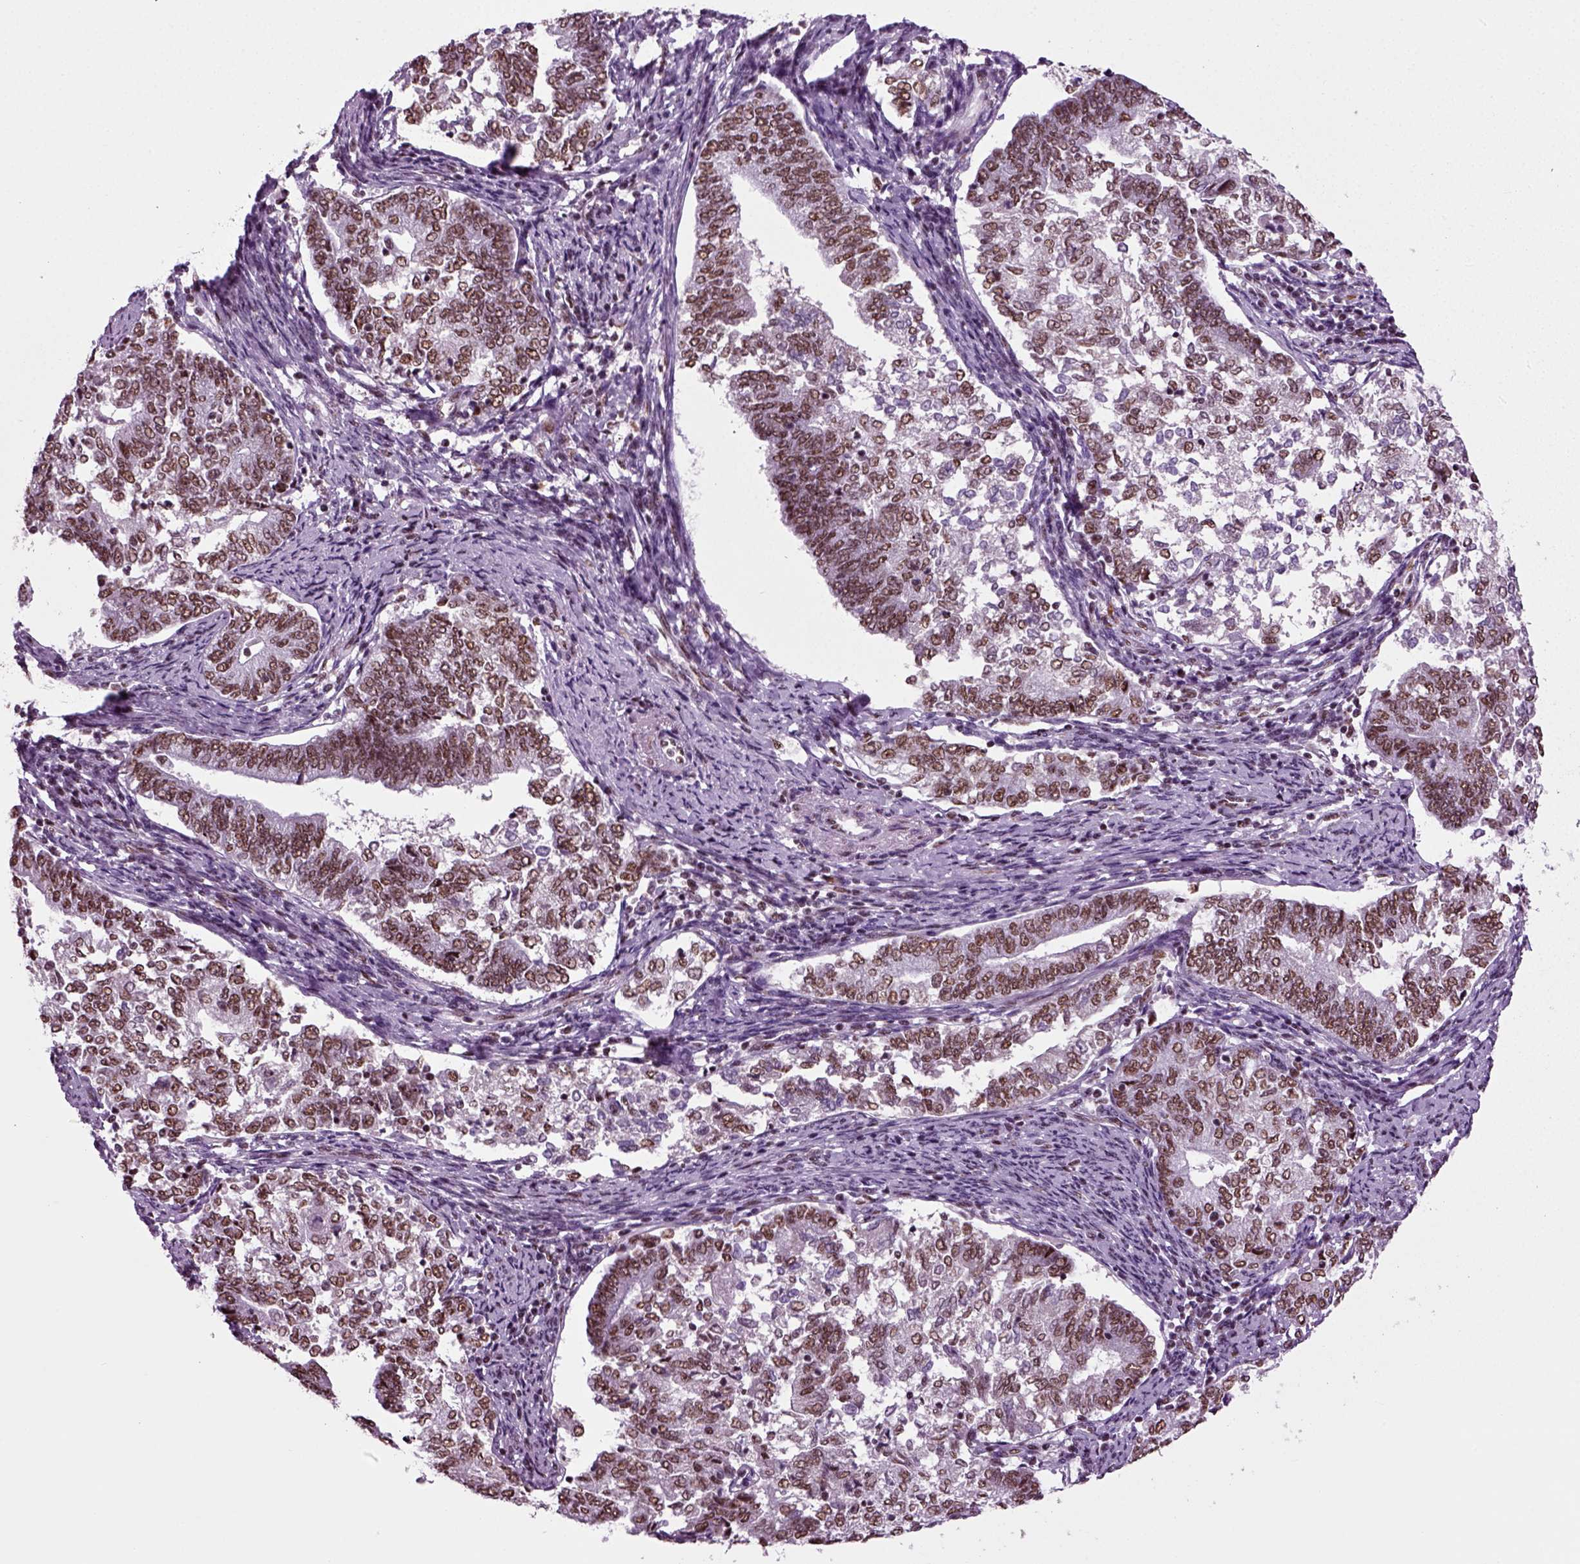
{"staining": {"intensity": "moderate", "quantity": ">75%", "location": "nuclear"}, "tissue": "endometrial cancer", "cell_type": "Tumor cells", "image_type": "cancer", "snomed": [{"axis": "morphology", "description": "Adenocarcinoma, NOS"}, {"axis": "topography", "description": "Endometrium"}], "caption": "This histopathology image shows immunohistochemistry (IHC) staining of human endometrial cancer (adenocarcinoma), with medium moderate nuclear positivity in approximately >75% of tumor cells.", "gene": "RCOR3", "patient": {"sex": "female", "age": 65}}